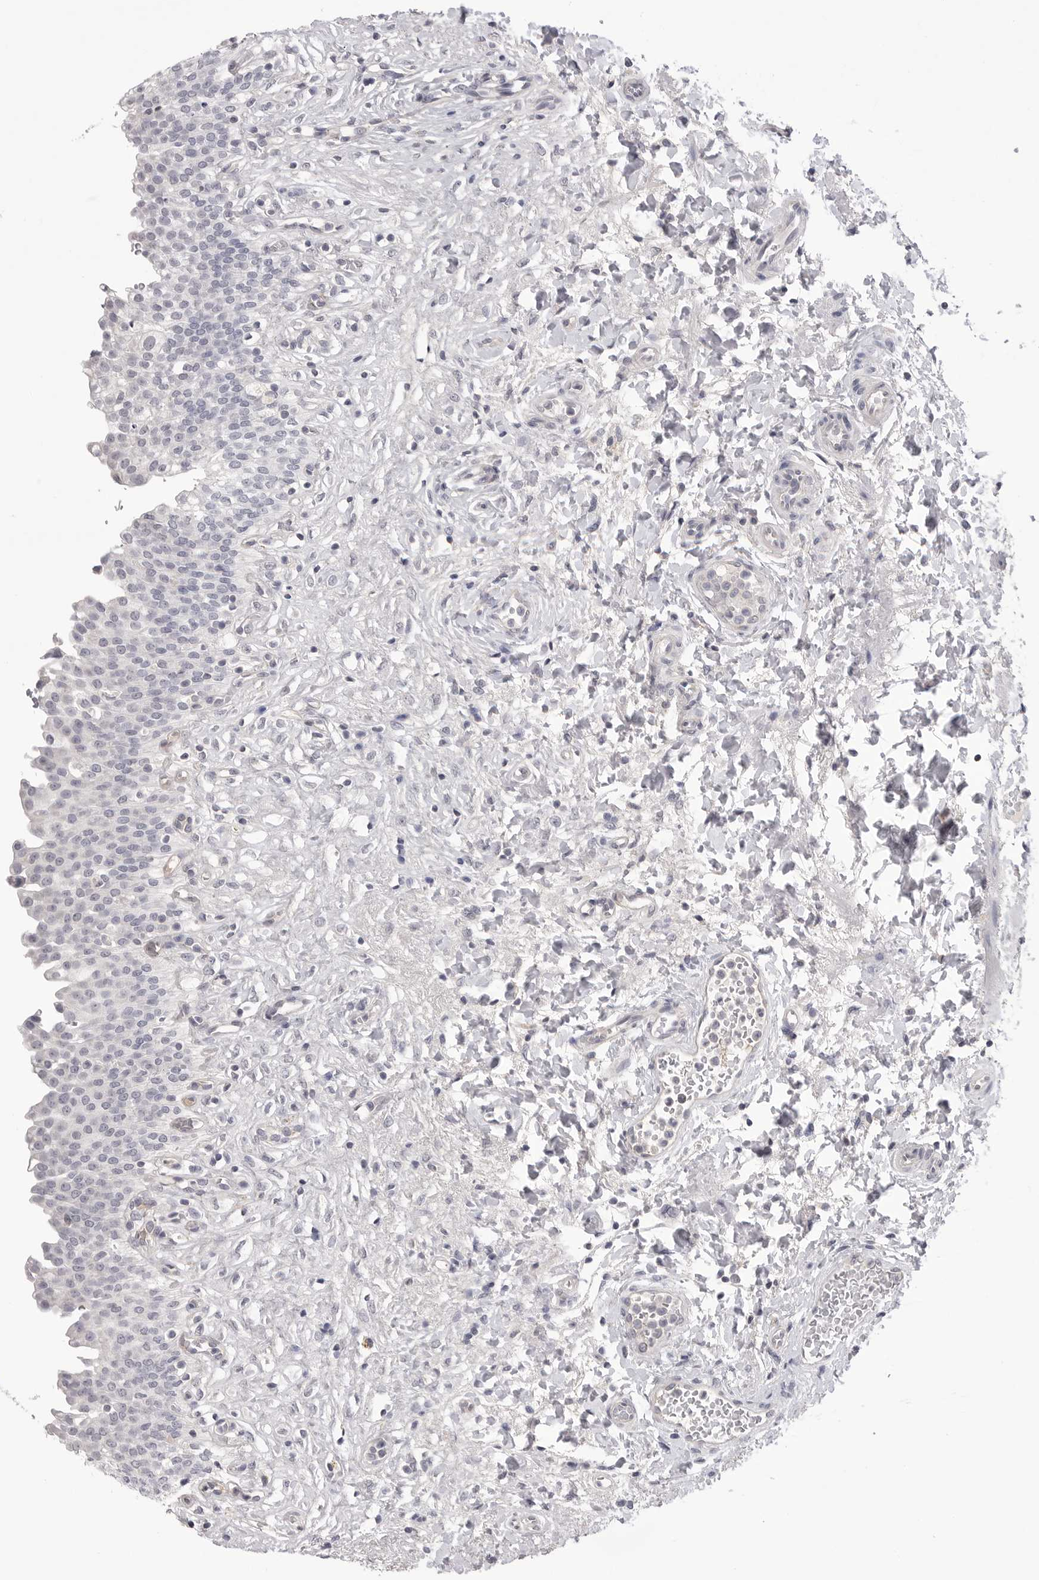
{"staining": {"intensity": "negative", "quantity": "none", "location": "none"}, "tissue": "urinary bladder", "cell_type": "Urothelial cells", "image_type": "normal", "snomed": [{"axis": "morphology", "description": "Urothelial carcinoma, High grade"}, {"axis": "topography", "description": "Urinary bladder"}], "caption": "Immunohistochemistry photomicrograph of benign urinary bladder stained for a protein (brown), which displays no expression in urothelial cells.", "gene": "DLGAP3", "patient": {"sex": "male", "age": 46}}